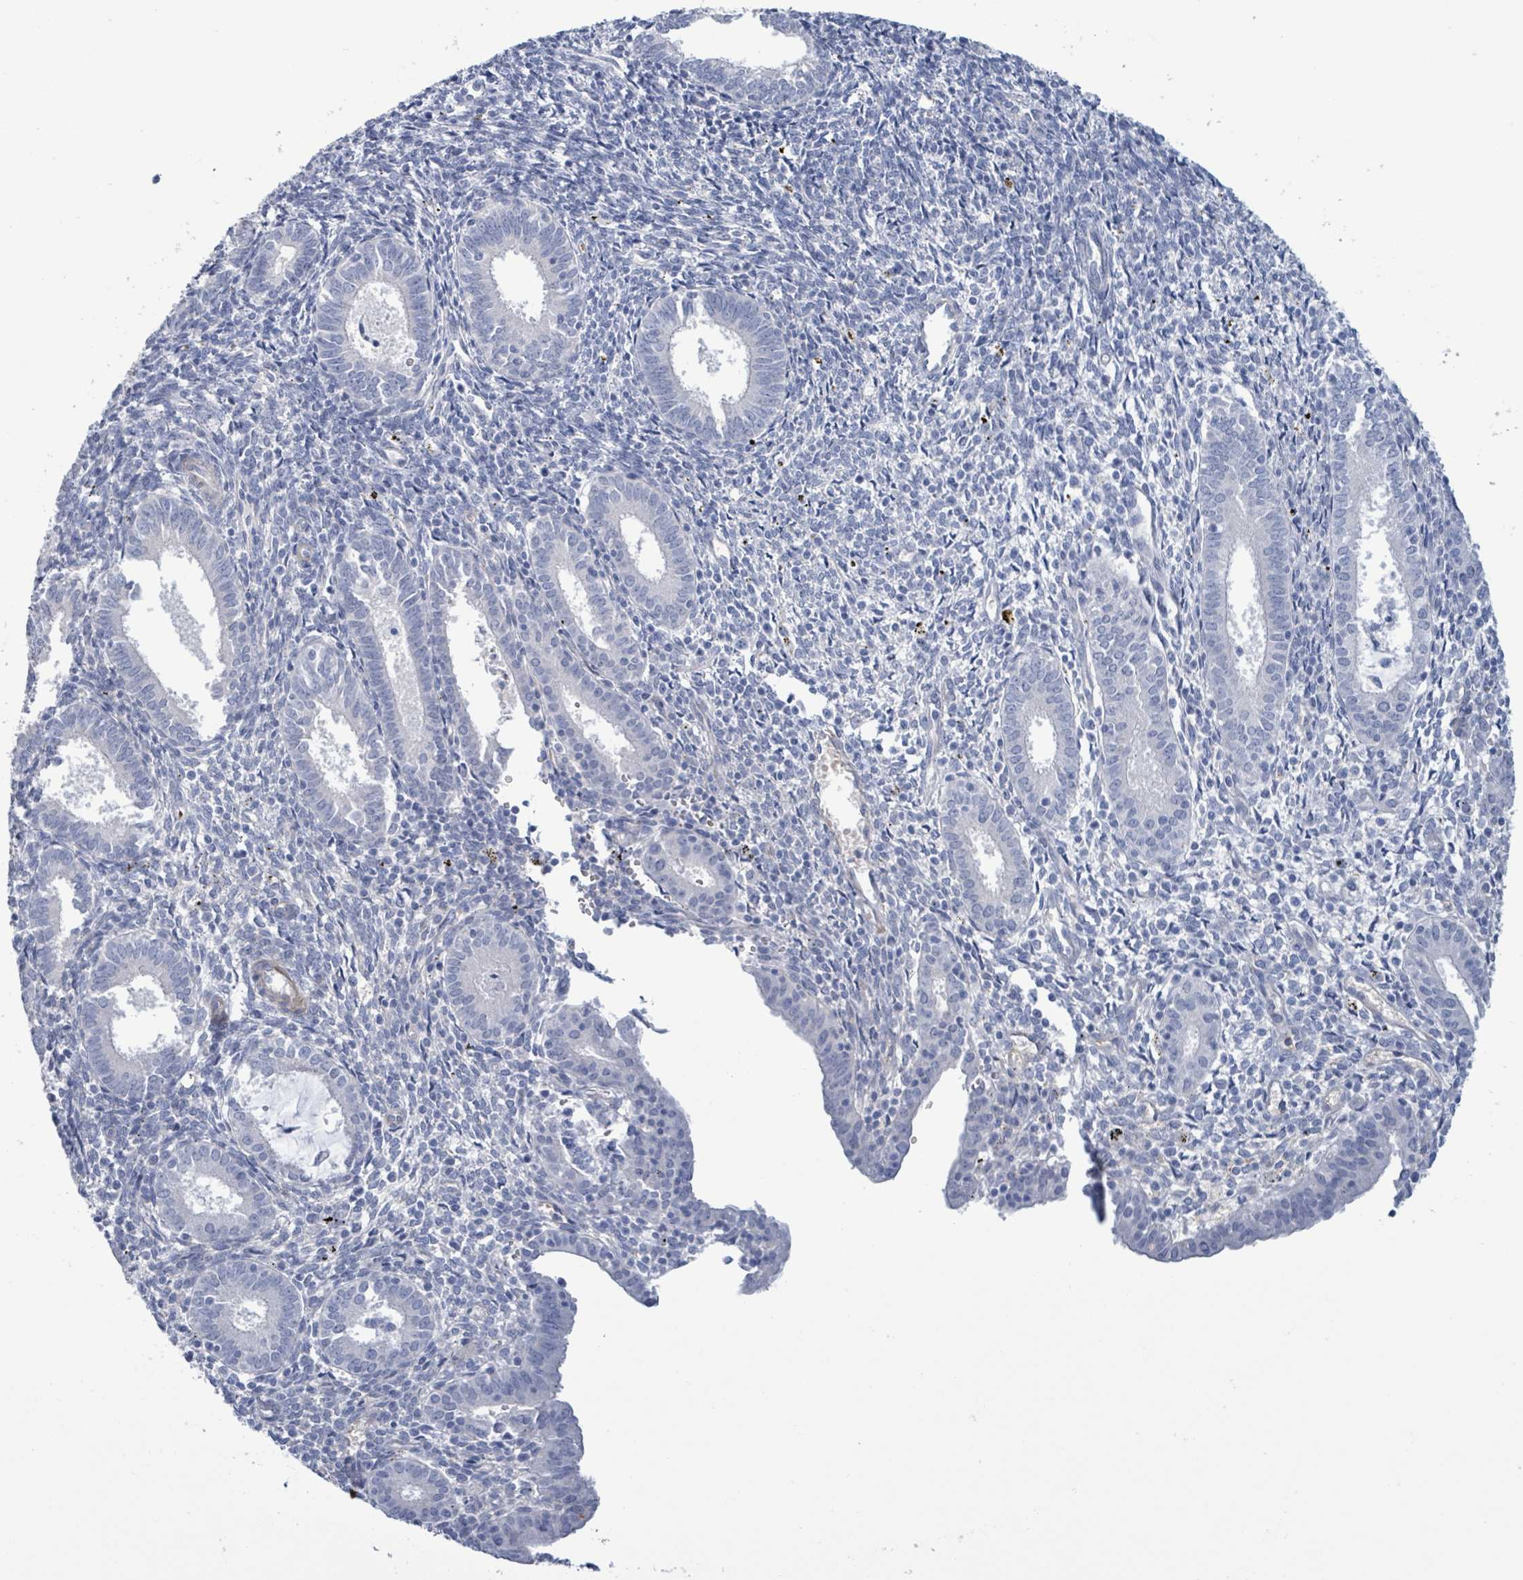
{"staining": {"intensity": "negative", "quantity": "none", "location": "none"}, "tissue": "endometrium", "cell_type": "Cells in endometrial stroma", "image_type": "normal", "snomed": [{"axis": "morphology", "description": "Normal tissue, NOS"}, {"axis": "topography", "description": "Endometrium"}], "caption": "High magnification brightfield microscopy of unremarkable endometrium stained with DAB (brown) and counterstained with hematoxylin (blue): cells in endometrial stroma show no significant positivity.", "gene": "PKLR", "patient": {"sex": "female", "age": 41}}